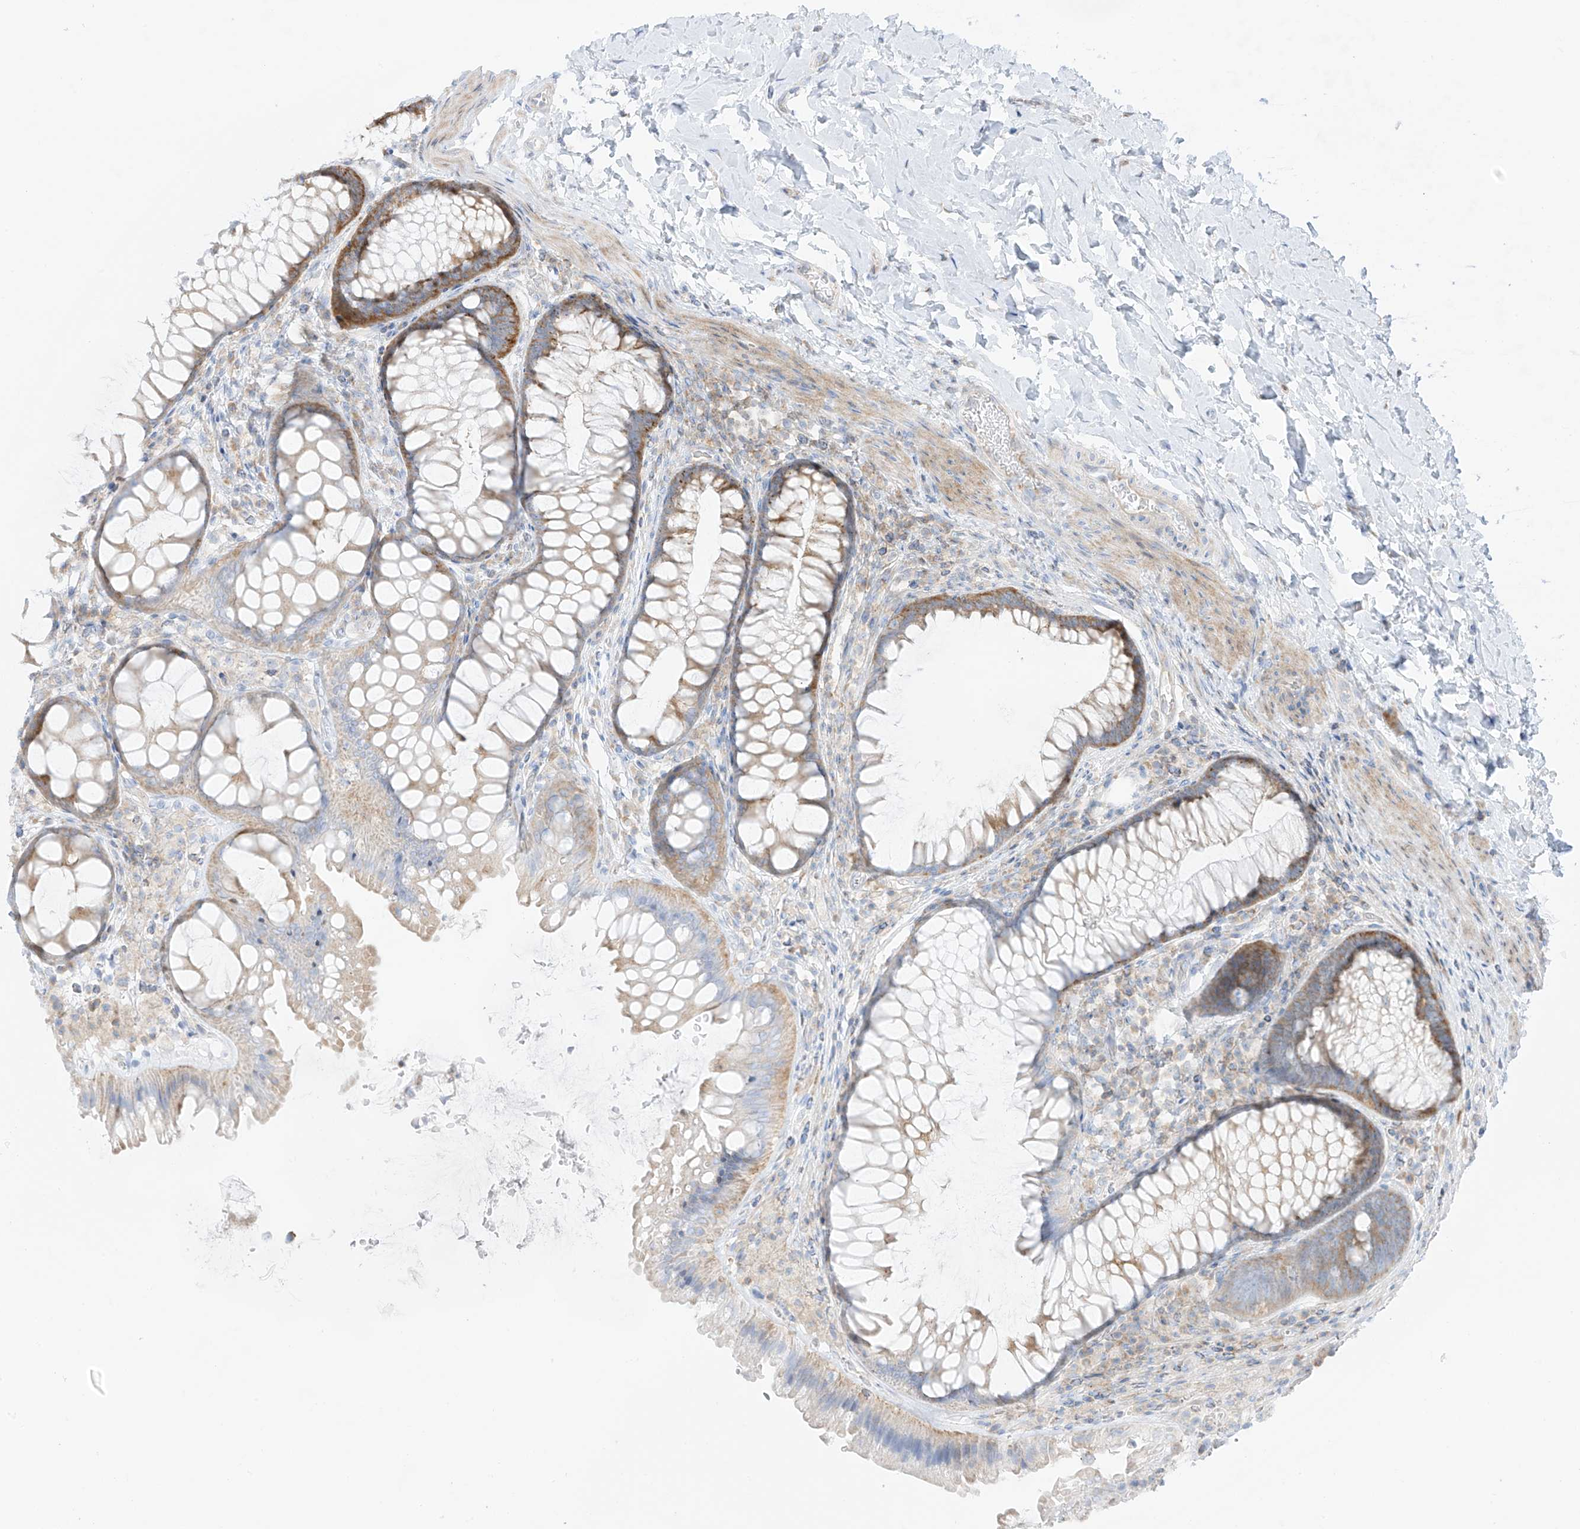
{"staining": {"intensity": "moderate", "quantity": ">75%", "location": "cytoplasmic/membranous"}, "tissue": "colon", "cell_type": "Endothelial cells", "image_type": "normal", "snomed": [{"axis": "morphology", "description": "Normal tissue, NOS"}, {"axis": "topography", "description": "Colon"}], "caption": "An immunohistochemistry histopathology image of unremarkable tissue is shown. Protein staining in brown highlights moderate cytoplasmic/membranous positivity in colon within endothelial cells. (DAB (3,3'-diaminobenzidine) IHC, brown staining for protein, blue staining for nuclei).", "gene": "XKR3", "patient": {"sex": "female", "age": 62}}